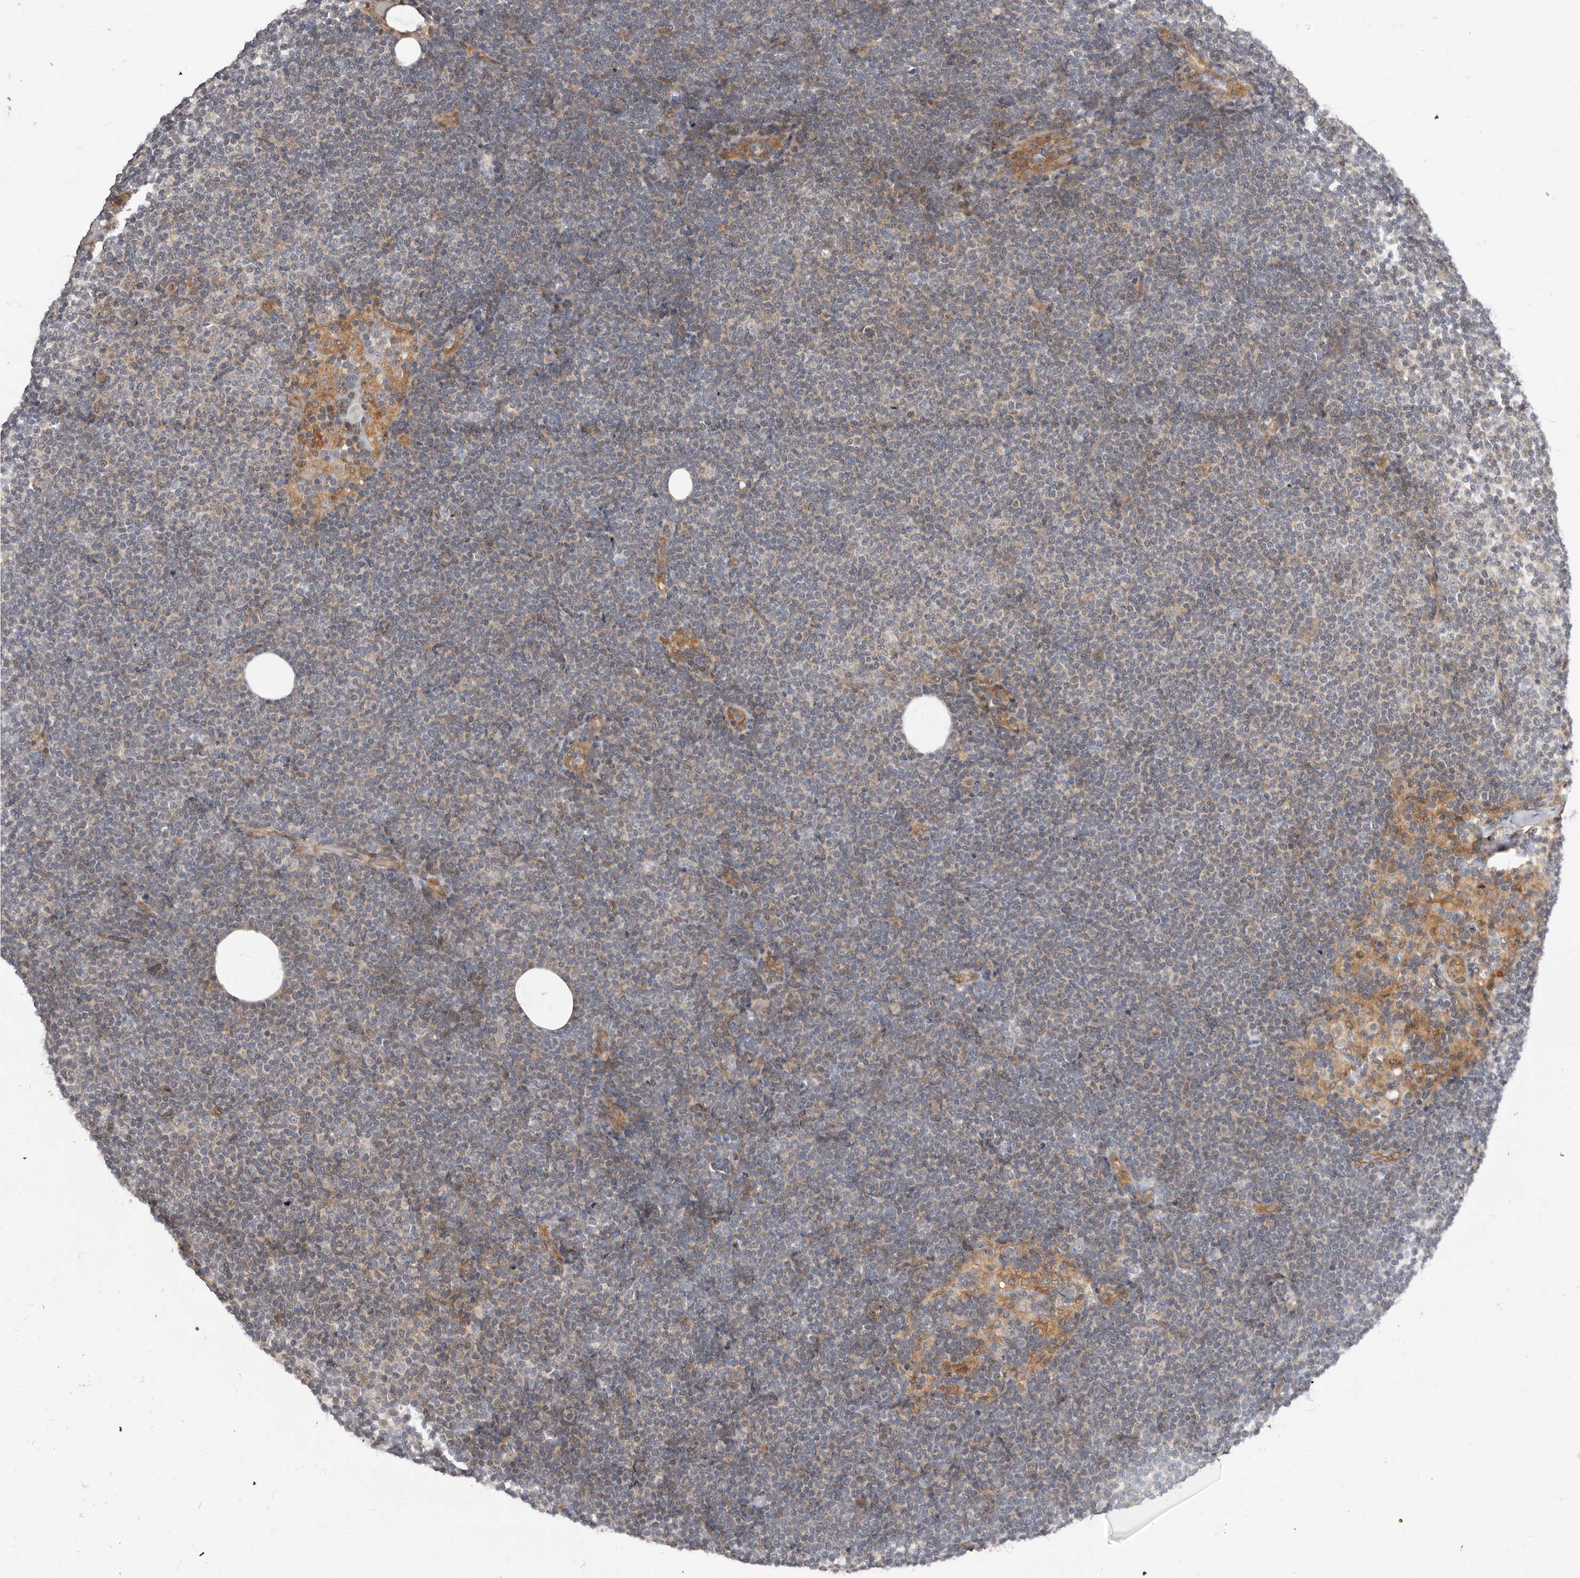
{"staining": {"intensity": "negative", "quantity": "none", "location": "none"}, "tissue": "lymphoma", "cell_type": "Tumor cells", "image_type": "cancer", "snomed": [{"axis": "morphology", "description": "Malignant lymphoma, non-Hodgkin's type, Low grade"}, {"axis": "topography", "description": "Lymph node"}], "caption": "A high-resolution histopathology image shows immunohistochemistry staining of lymphoma, which shows no significant positivity in tumor cells.", "gene": "SBDS", "patient": {"sex": "female", "age": 53}}